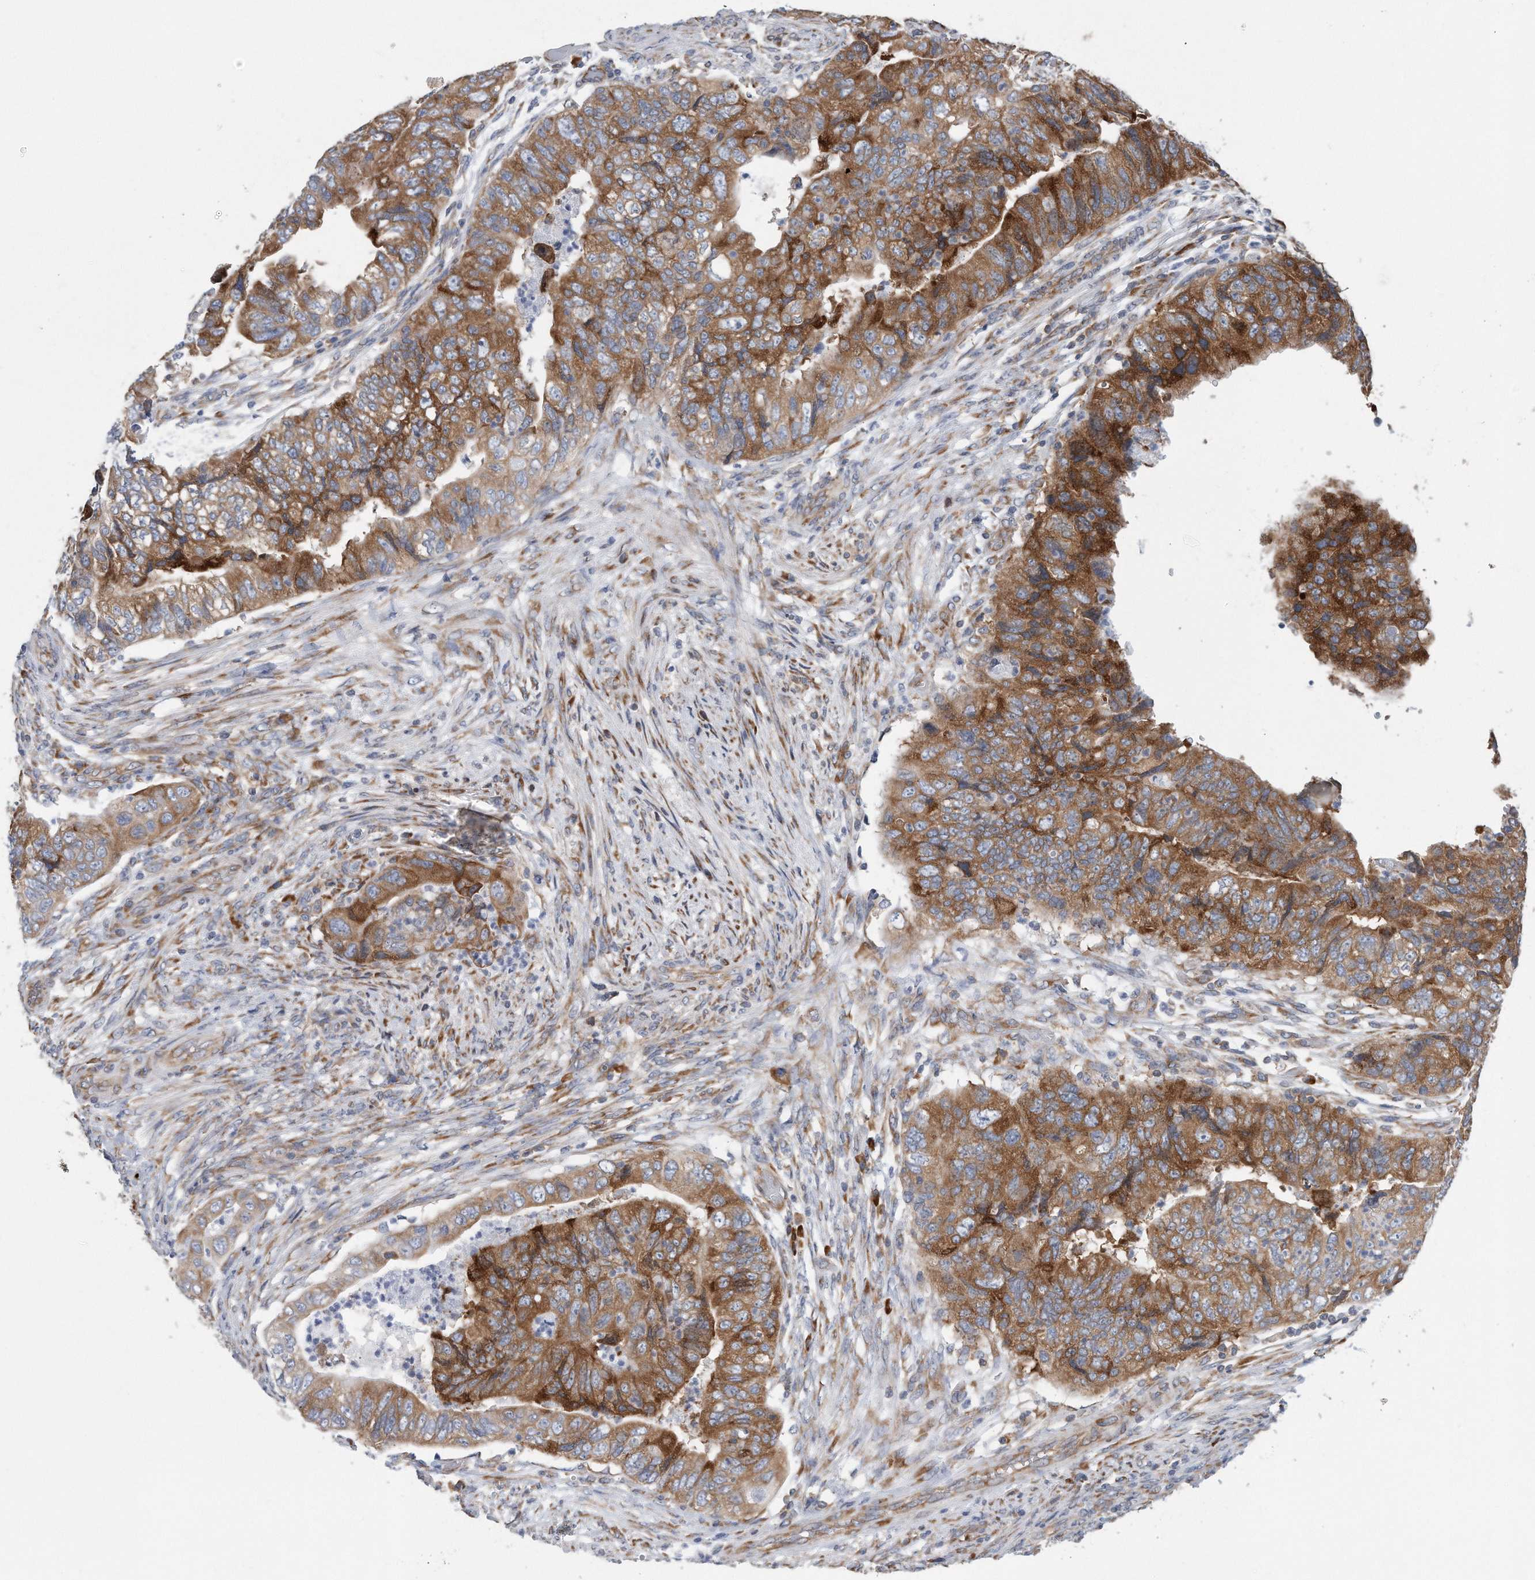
{"staining": {"intensity": "moderate", "quantity": ">75%", "location": "cytoplasmic/membranous"}, "tissue": "colorectal cancer", "cell_type": "Tumor cells", "image_type": "cancer", "snomed": [{"axis": "morphology", "description": "Adenocarcinoma, NOS"}, {"axis": "topography", "description": "Rectum"}], "caption": "The immunohistochemical stain shows moderate cytoplasmic/membranous staining in tumor cells of colorectal adenocarcinoma tissue. (IHC, brightfield microscopy, high magnification).", "gene": "RPL26L1", "patient": {"sex": "male", "age": 63}}